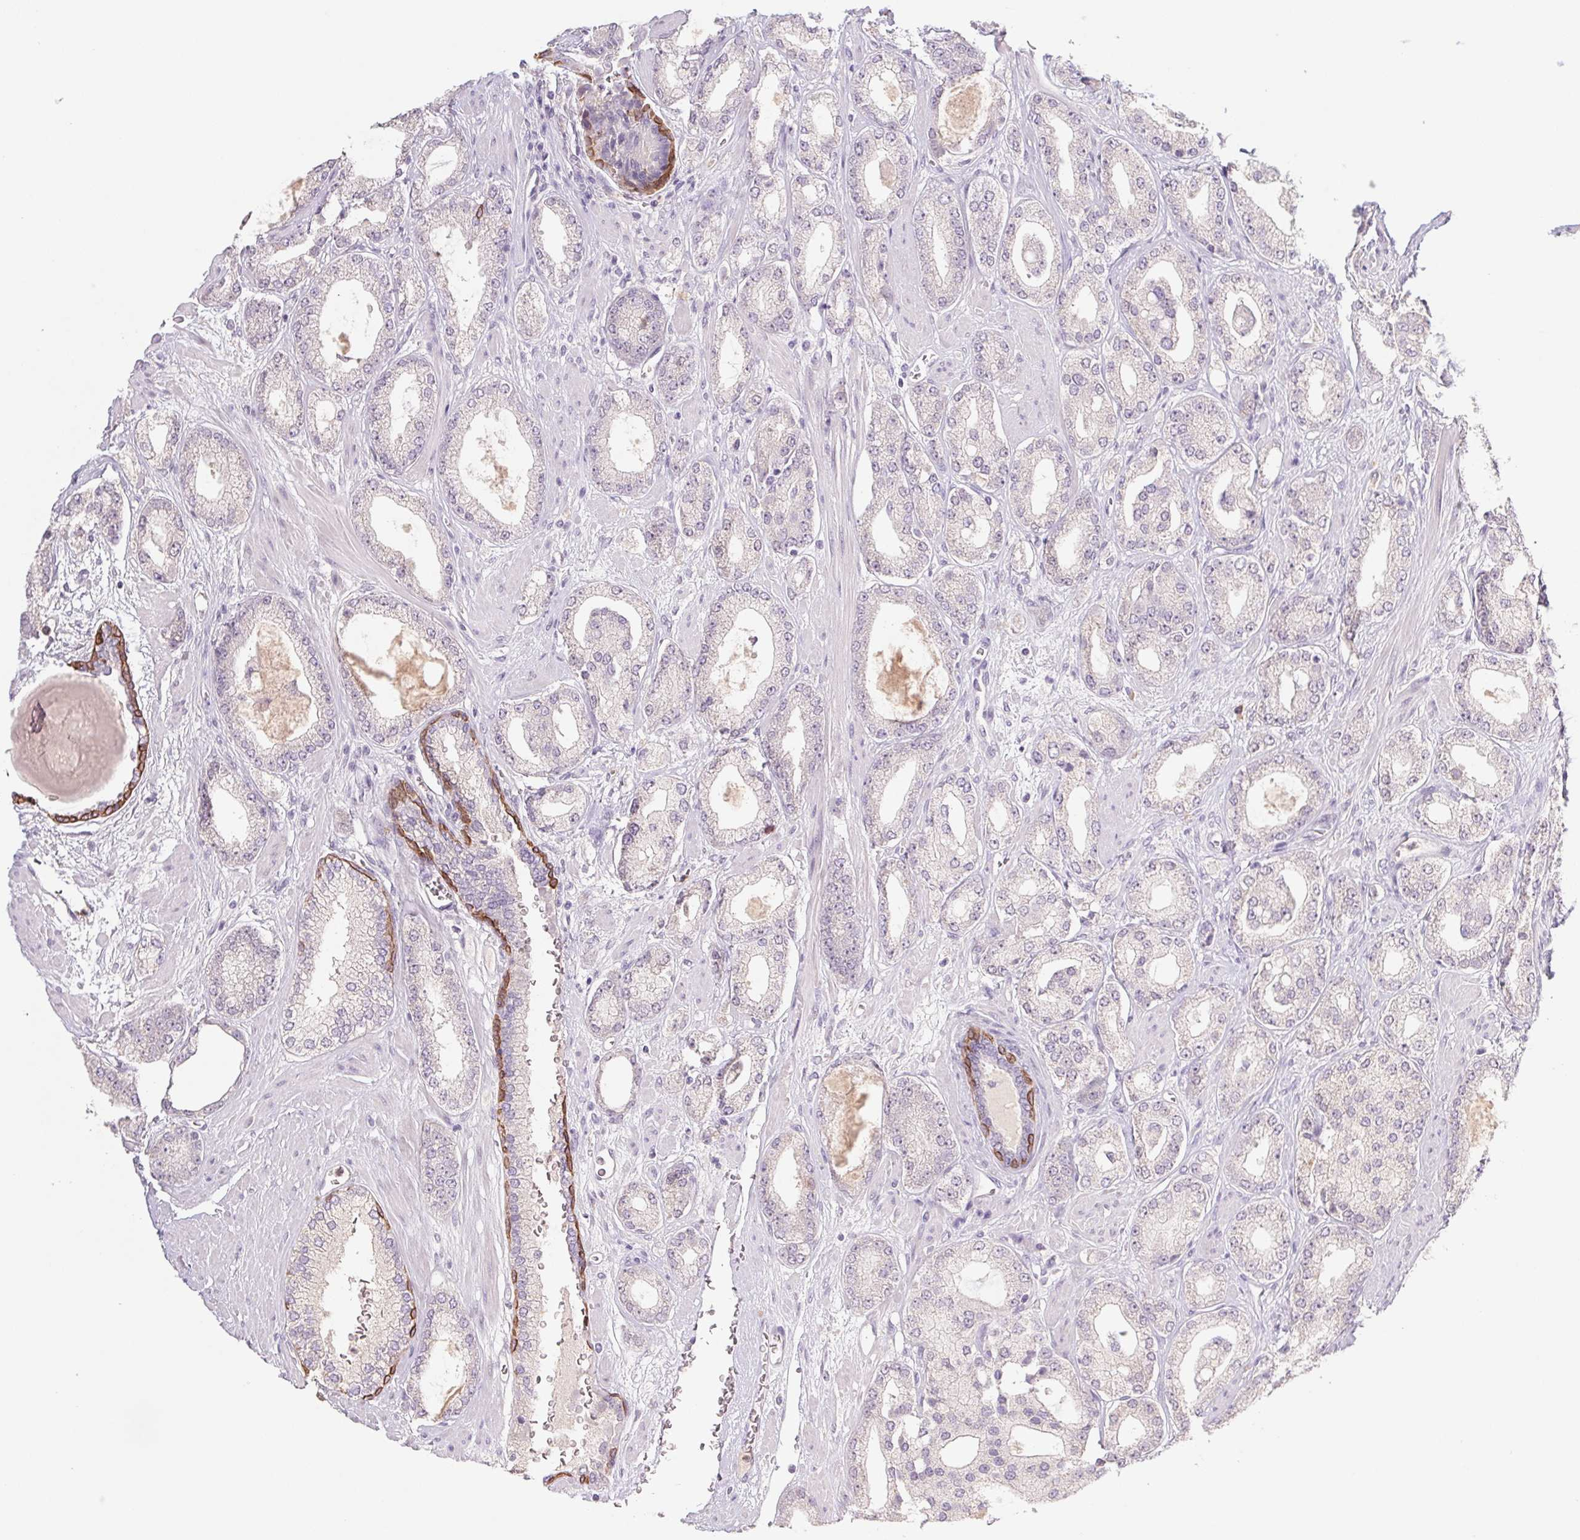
{"staining": {"intensity": "negative", "quantity": "none", "location": "none"}, "tissue": "prostate cancer", "cell_type": "Tumor cells", "image_type": "cancer", "snomed": [{"axis": "morphology", "description": "Adenocarcinoma, High grade"}, {"axis": "topography", "description": "Prostate"}], "caption": "Prostate cancer stained for a protein using IHC demonstrates no expression tumor cells.", "gene": "PNMA8B", "patient": {"sex": "male", "age": 64}}